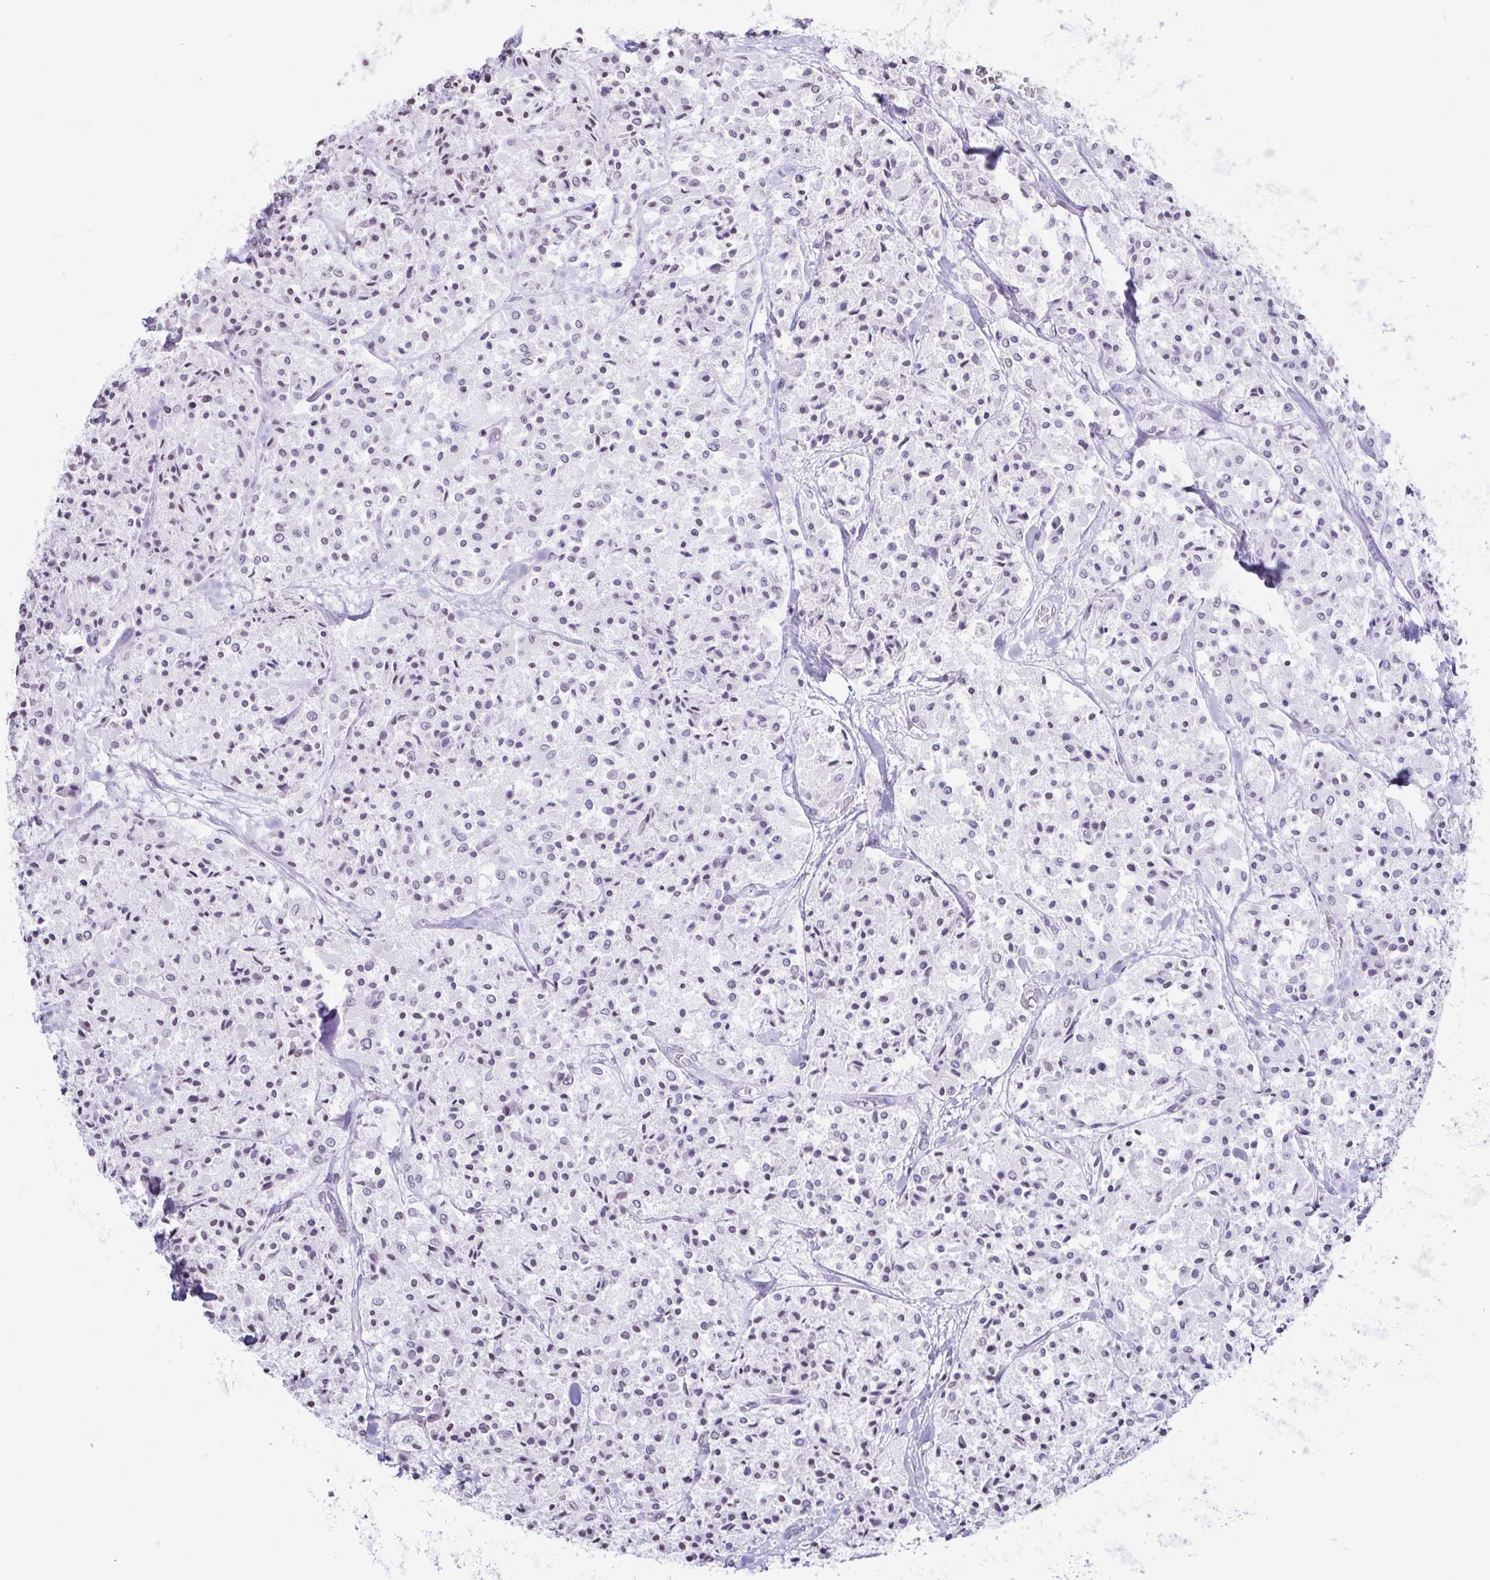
{"staining": {"intensity": "negative", "quantity": "none", "location": "none"}, "tissue": "carcinoid", "cell_type": "Tumor cells", "image_type": "cancer", "snomed": [{"axis": "morphology", "description": "Carcinoid, malignant, NOS"}, {"axis": "topography", "description": "Lung"}], "caption": "Immunohistochemical staining of malignant carcinoid shows no significant positivity in tumor cells.", "gene": "VCY1B", "patient": {"sex": "male", "age": 71}}